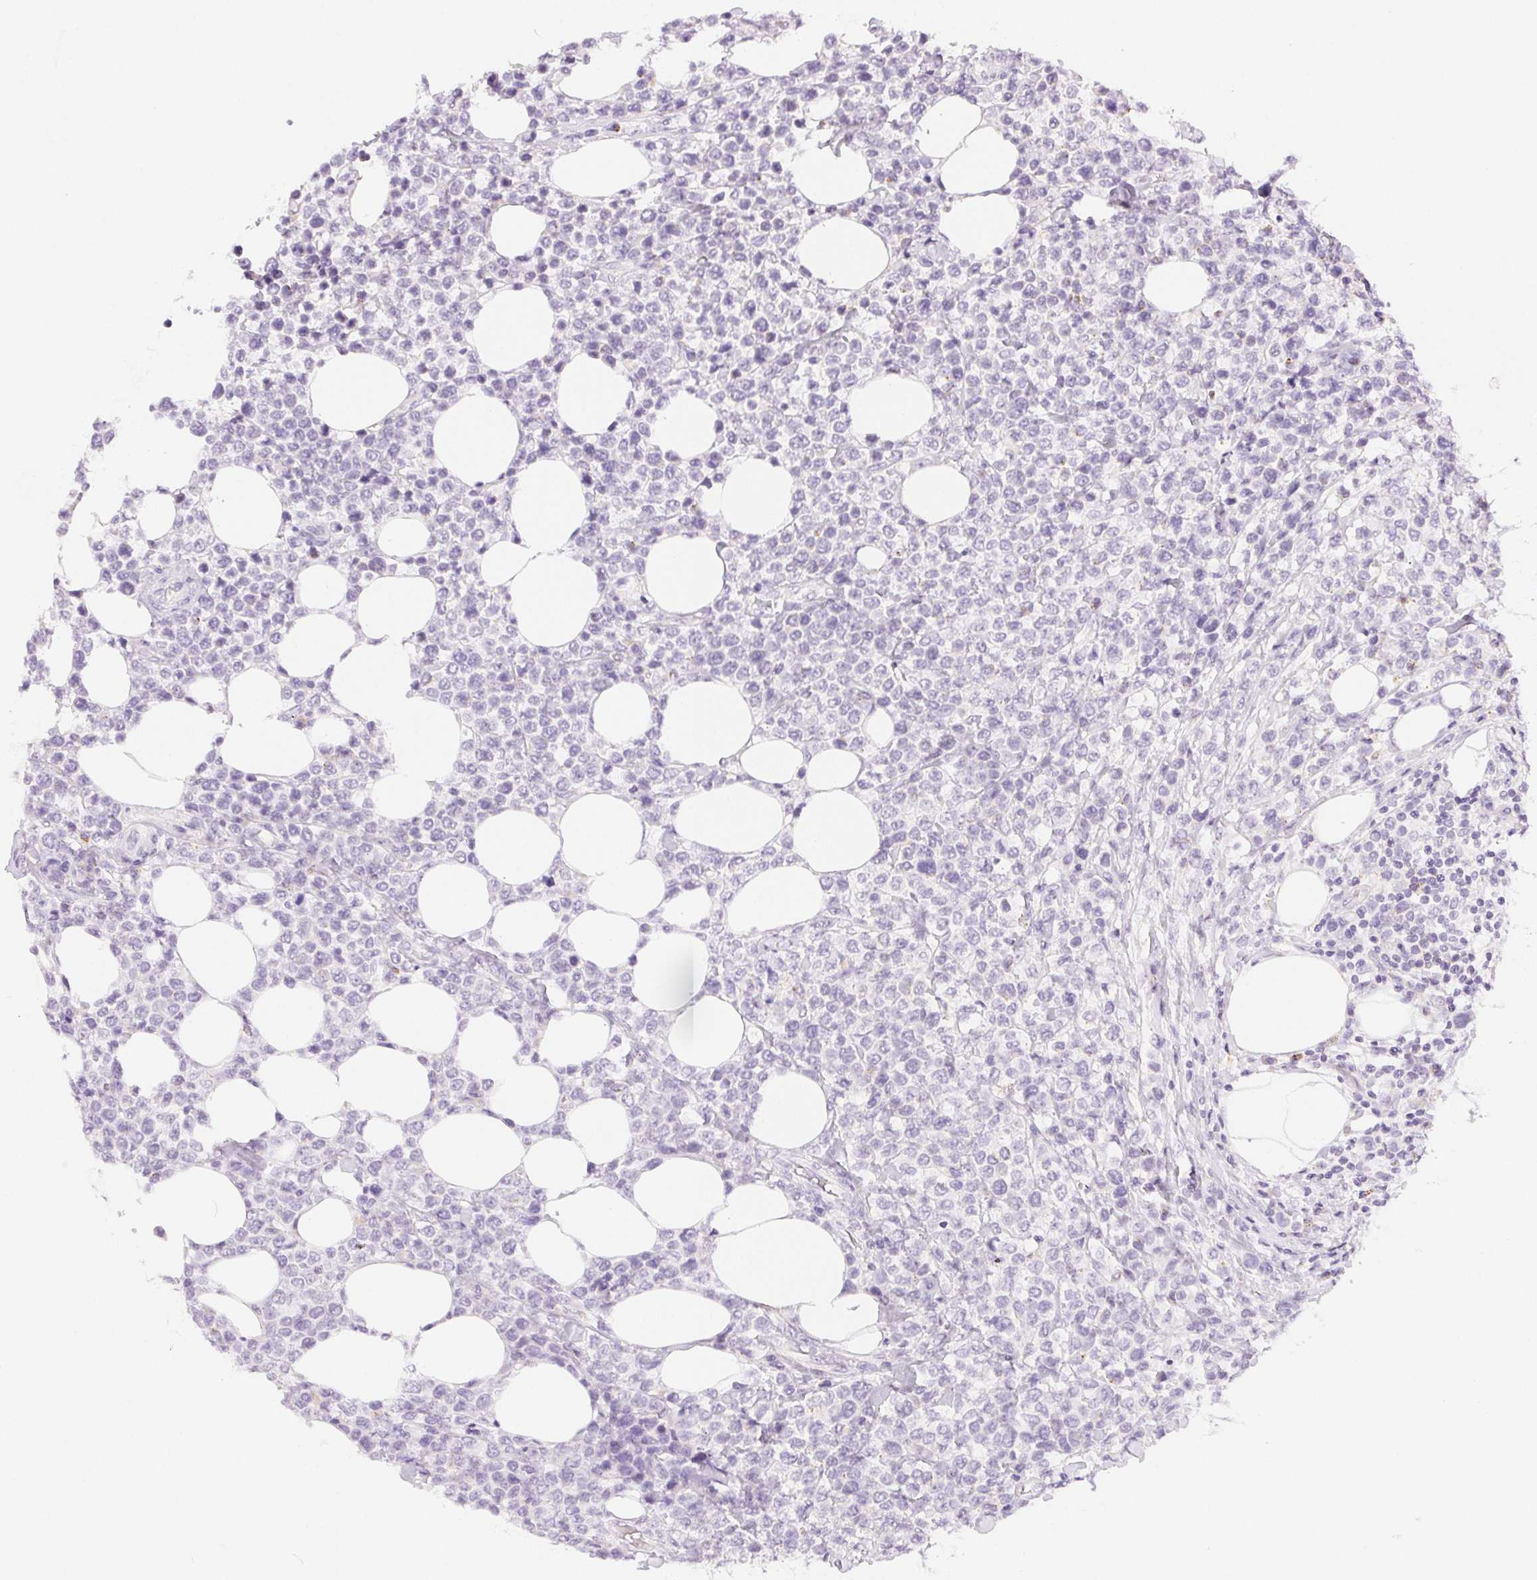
{"staining": {"intensity": "negative", "quantity": "none", "location": "none"}, "tissue": "lymphoma", "cell_type": "Tumor cells", "image_type": "cancer", "snomed": [{"axis": "morphology", "description": "Malignant lymphoma, non-Hodgkin's type, High grade"}, {"axis": "topography", "description": "Soft tissue"}], "caption": "Immunohistochemistry of human lymphoma displays no staining in tumor cells.", "gene": "SLC5A2", "patient": {"sex": "female", "age": 56}}